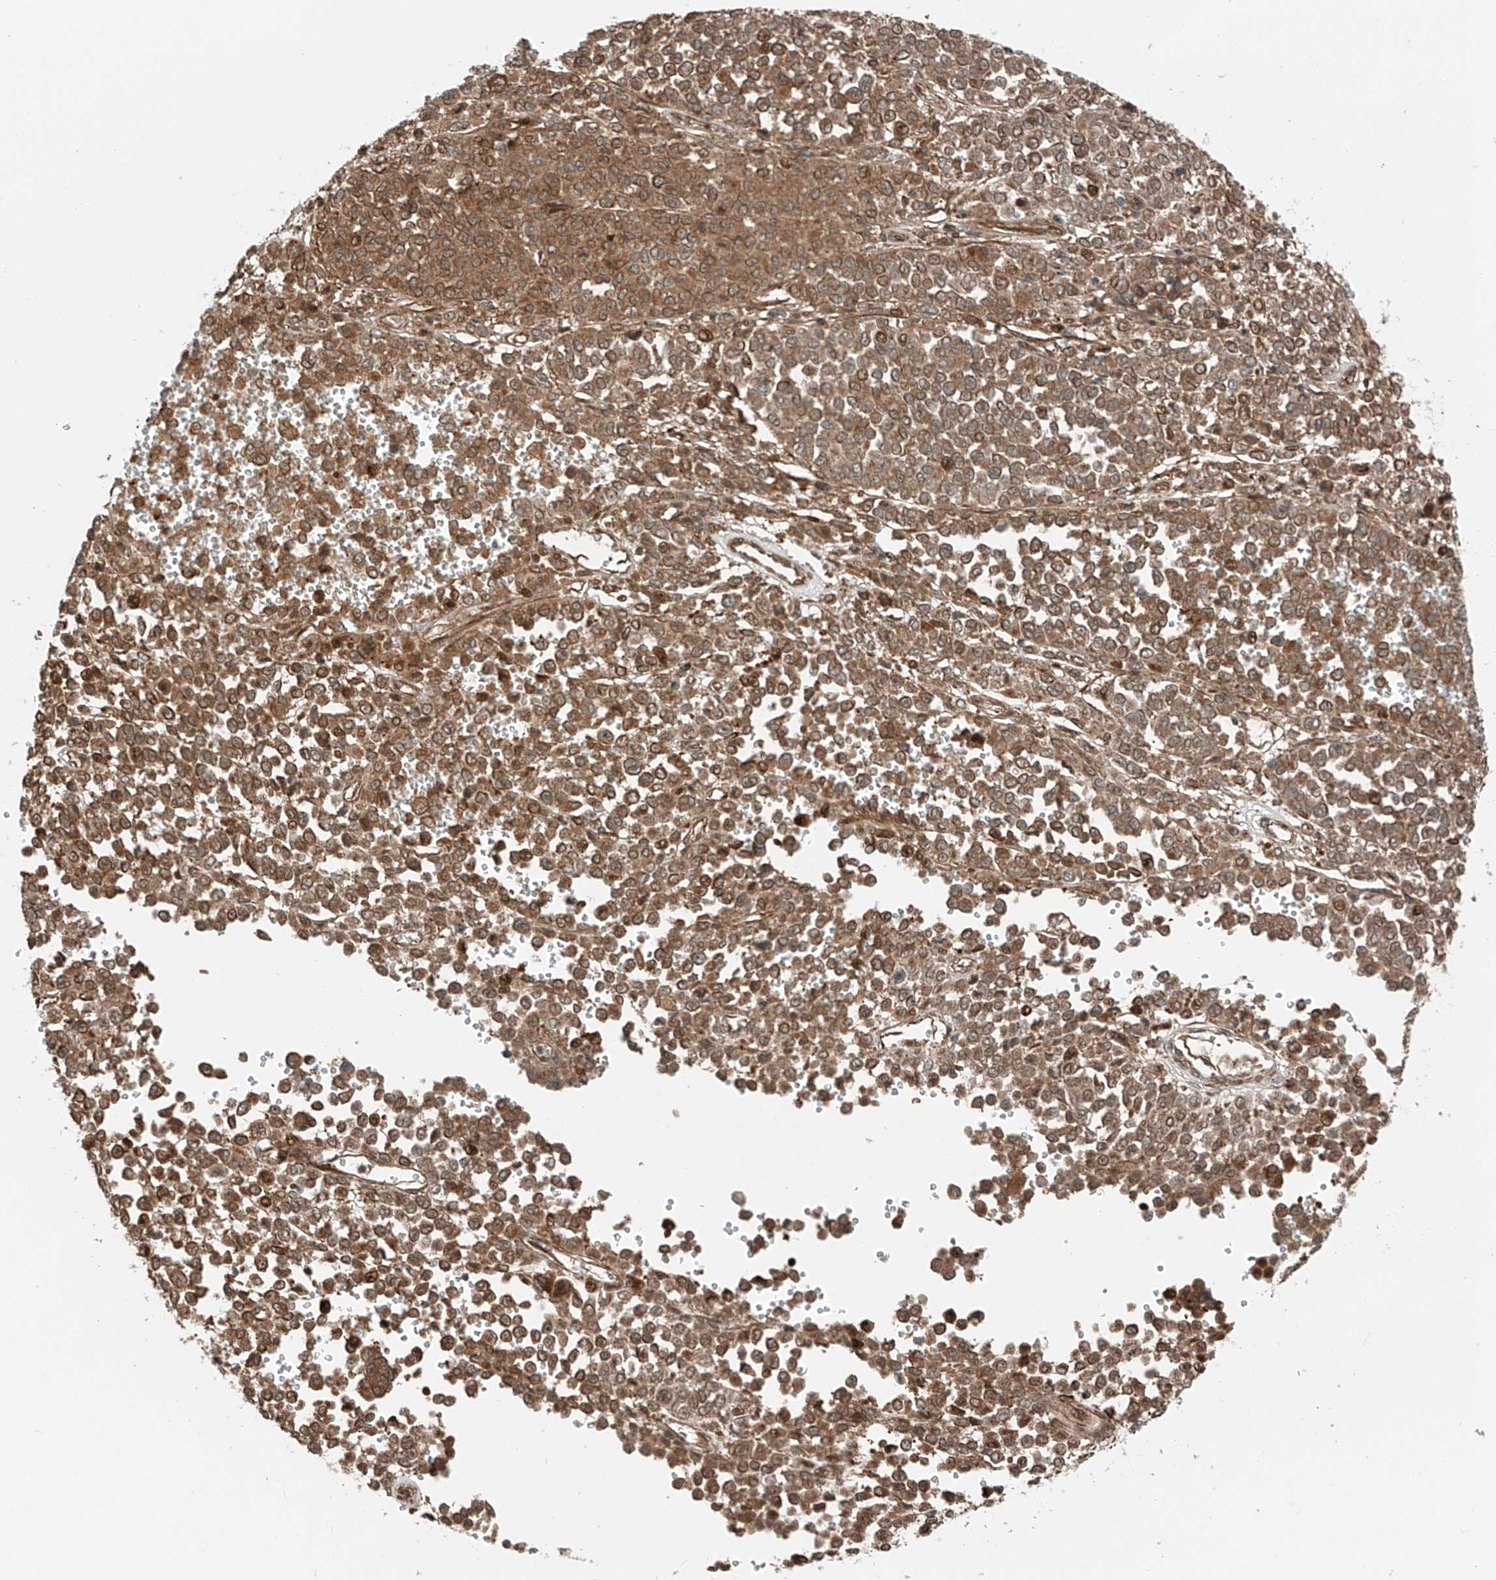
{"staining": {"intensity": "moderate", "quantity": ">75%", "location": "cytoplasmic/membranous,nuclear"}, "tissue": "melanoma", "cell_type": "Tumor cells", "image_type": "cancer", "snomed": [{"axis": "morphology", "description": "Malignant melanoma, Metastatic site"}, {"axis": "topography", "description": "Pancreas"}], "caption": "A histopathology image showing moderate cytoplasmic/membranous and nuclear expression in about >75% of tumor cells in malignant melanoma (metastatic site), as visualized by brown immunohistochemical staining.", "gene": "USP48", "patient": {"sex": "female", "age": 30}}